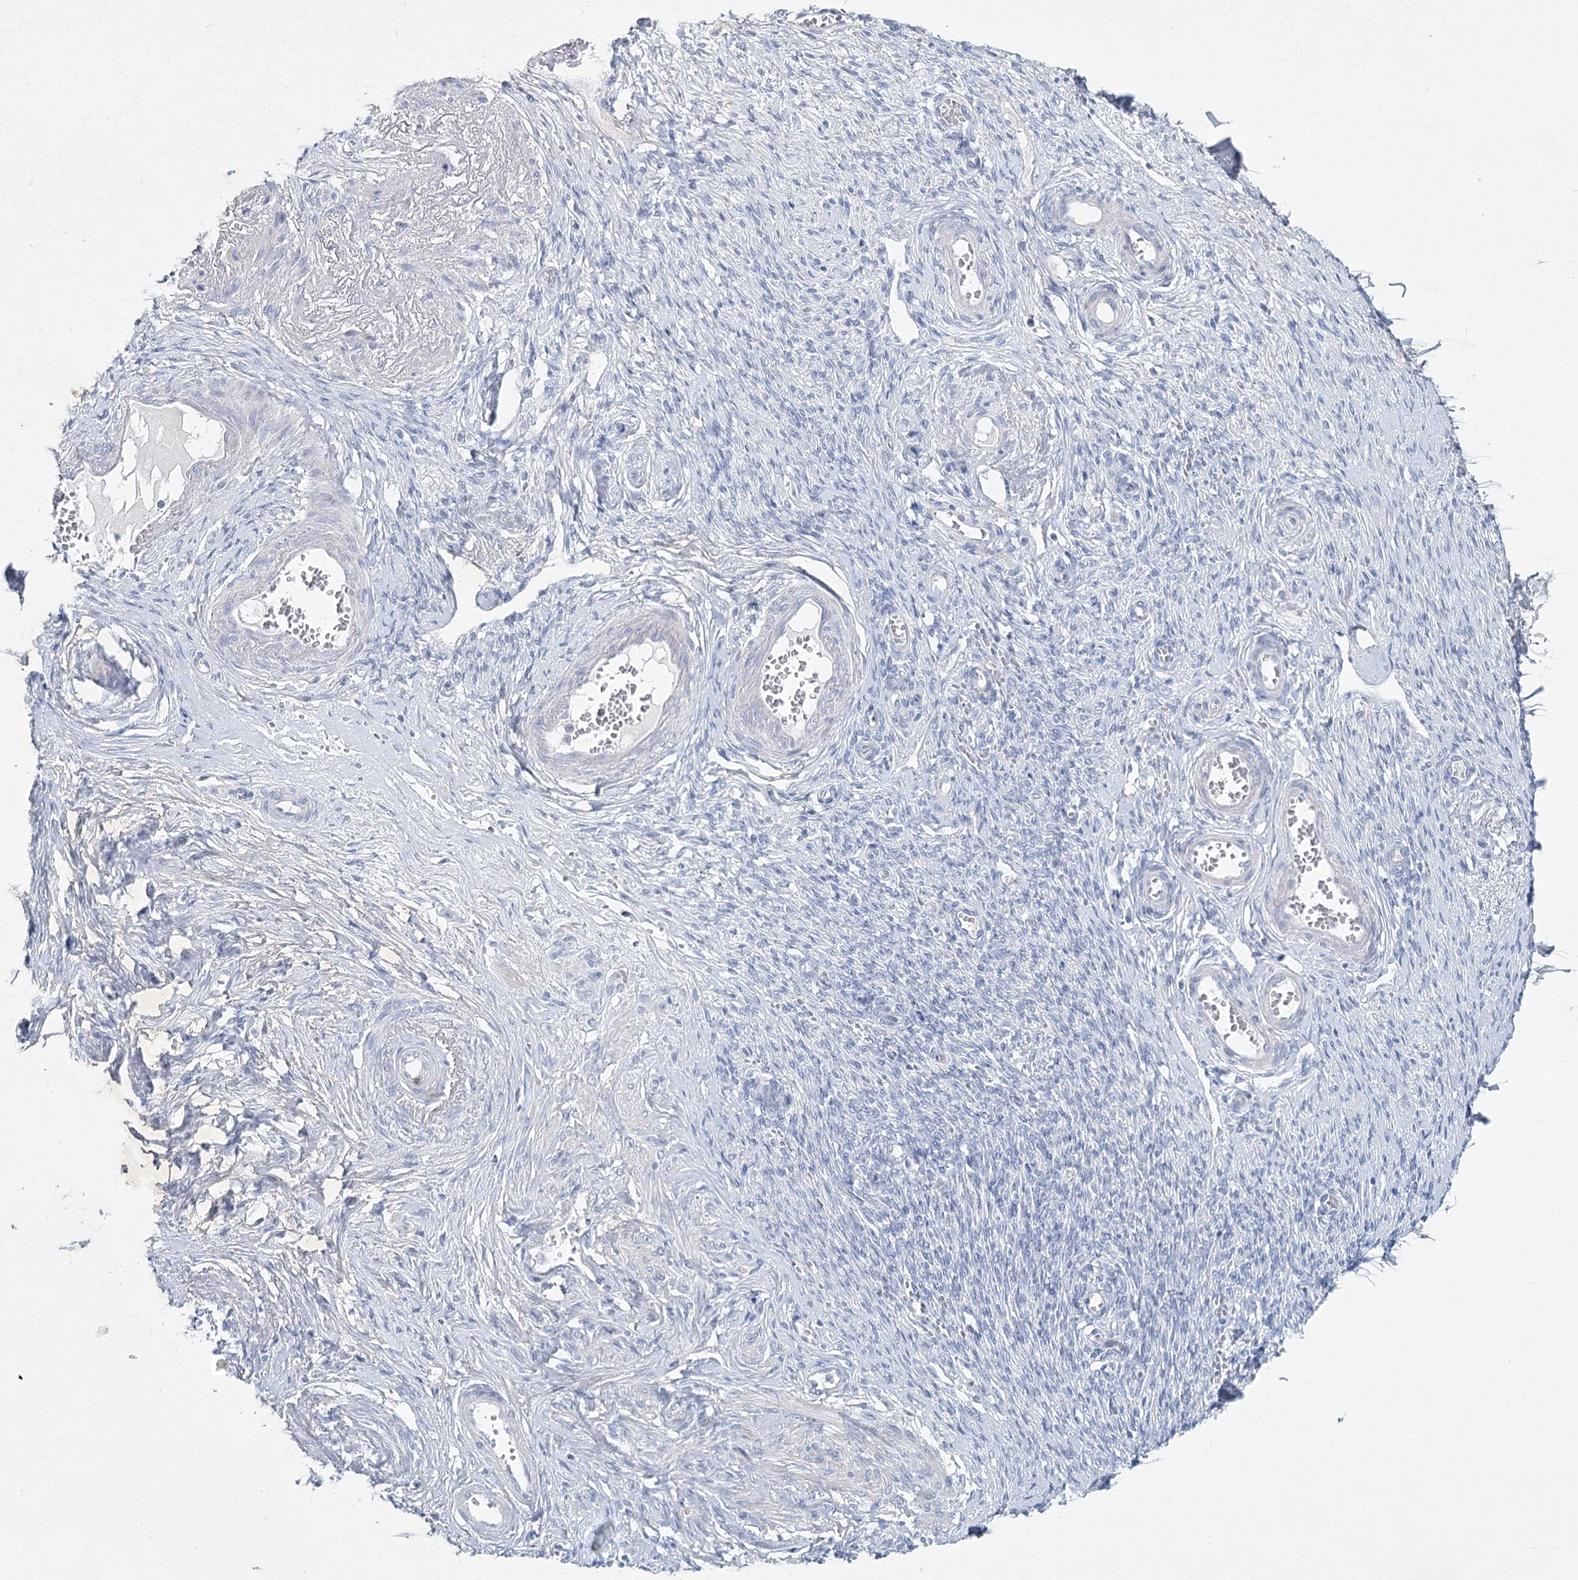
{"staining": {"intensity": "negative", "quantity": "none", "location": "none"}, "tissue": "adipose tissue", "cell_type": "Adipocytes", "image_type": "normal", "snomed": [{"axis": "morphology", "description": "Normal tissue, NOS"}, {"axis": "topography", "description": "Vascular tissue"}, {"axis": "topography", "description": "Fallopian tube"}, {"axis": "topography", "description": "Ovary"}], "caption": "Unremarkable adipose tissue was stained to show a protein in brown. There is no significant staining in adipocytes.", "gene": "MAP3K13", "patient": {"sex": "female", "age": 67}}